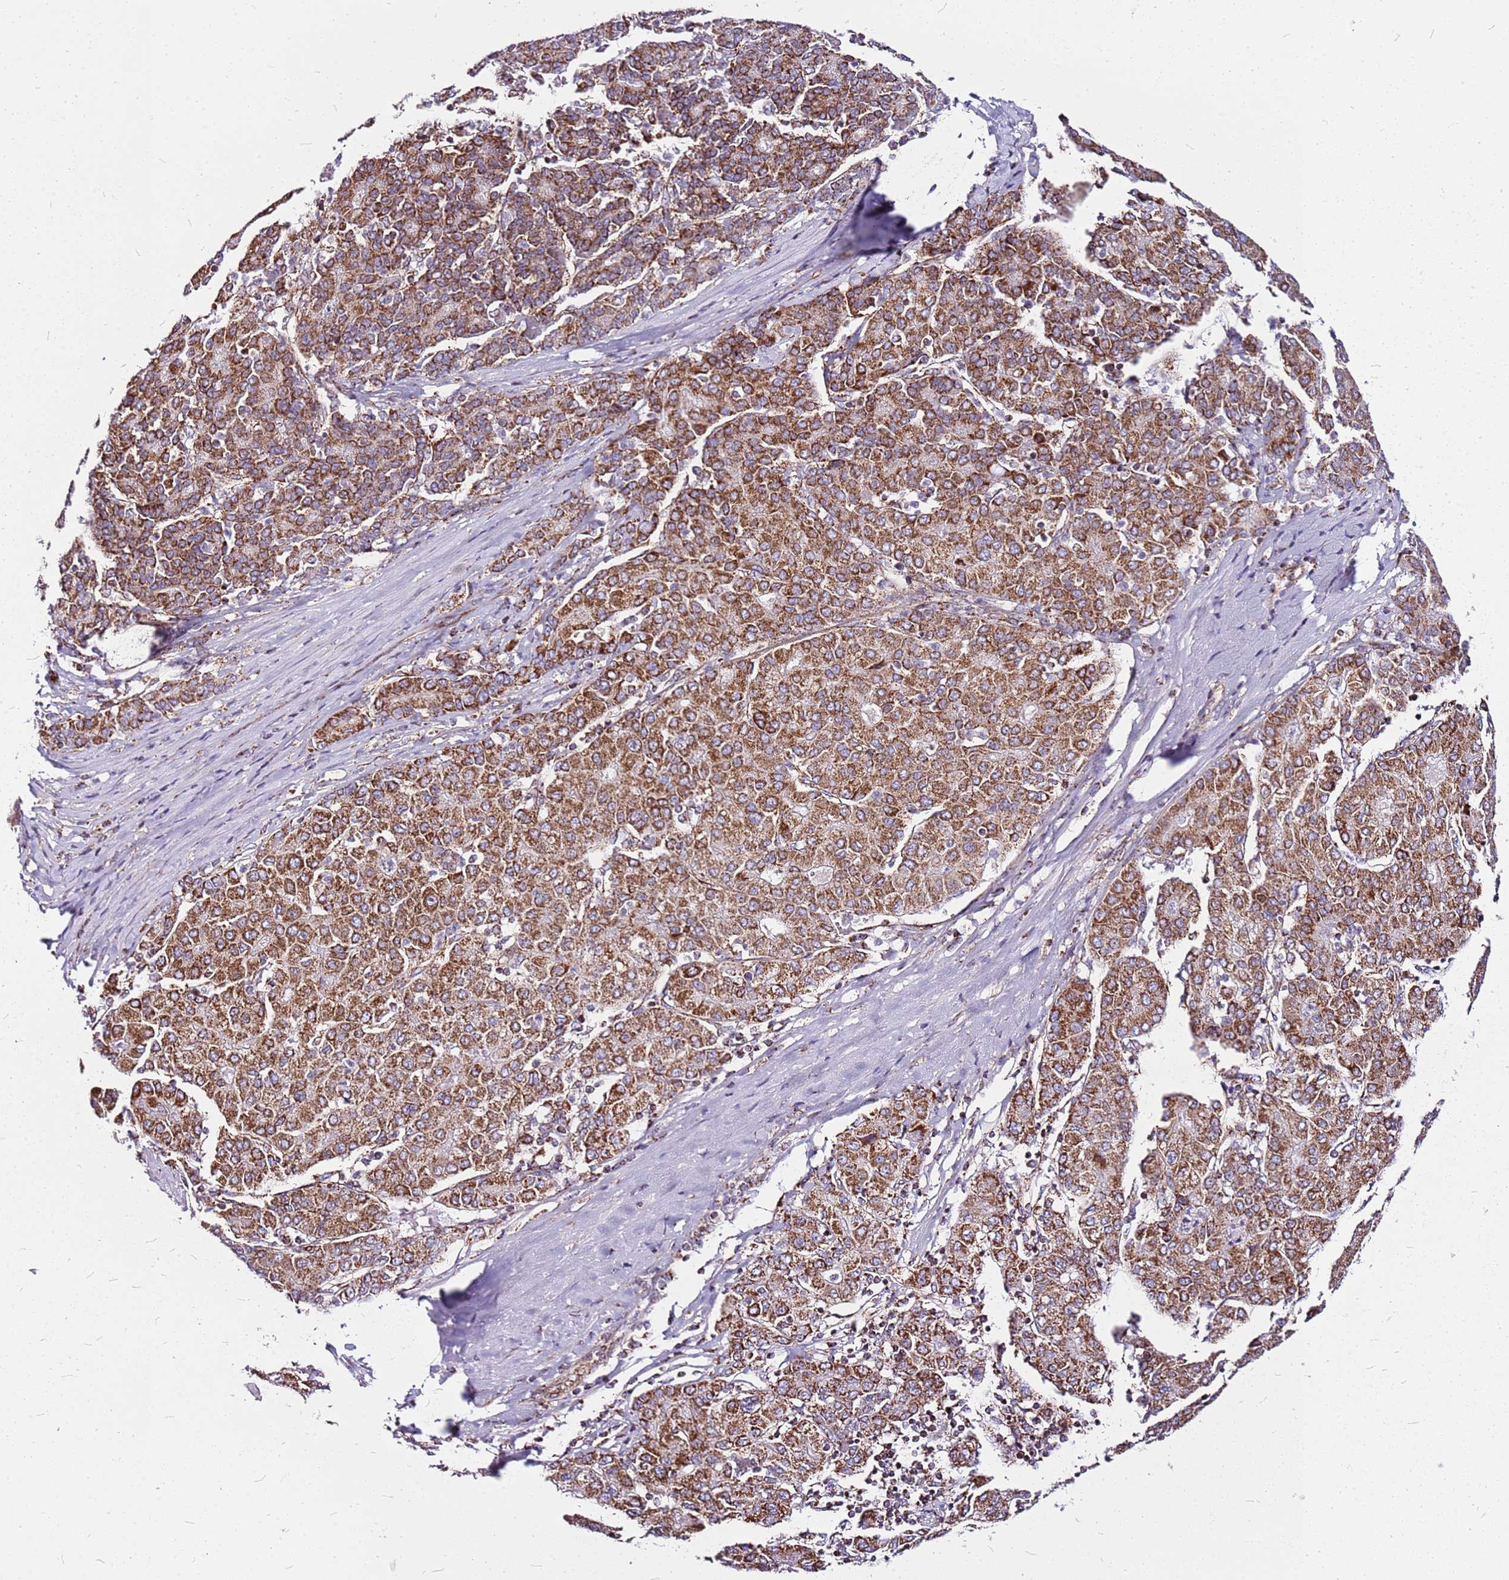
{"staining": {"intensity": "moderate", "quantity": ">75%", "location": "cytoplasmic/membranous"}, "tissue": "liver cancer", "cell_type": "Tumor cells", "image_type": "cancer", "snomed": [{"axis": "morphology", "description": "Carcinoma, Hepatocellular, NOS"}, {"axis": "topography", "description": "Liver"}], "caption": "There is medium levels of moderate cytoplasmic/membranous positivity in tumor cells of hepatocellular carcinoma (liver), as demonstrated by immunohistochemical staining (brown color).", "gene": "OR51T1", "patient": {"sex": "male", "age": 65}}